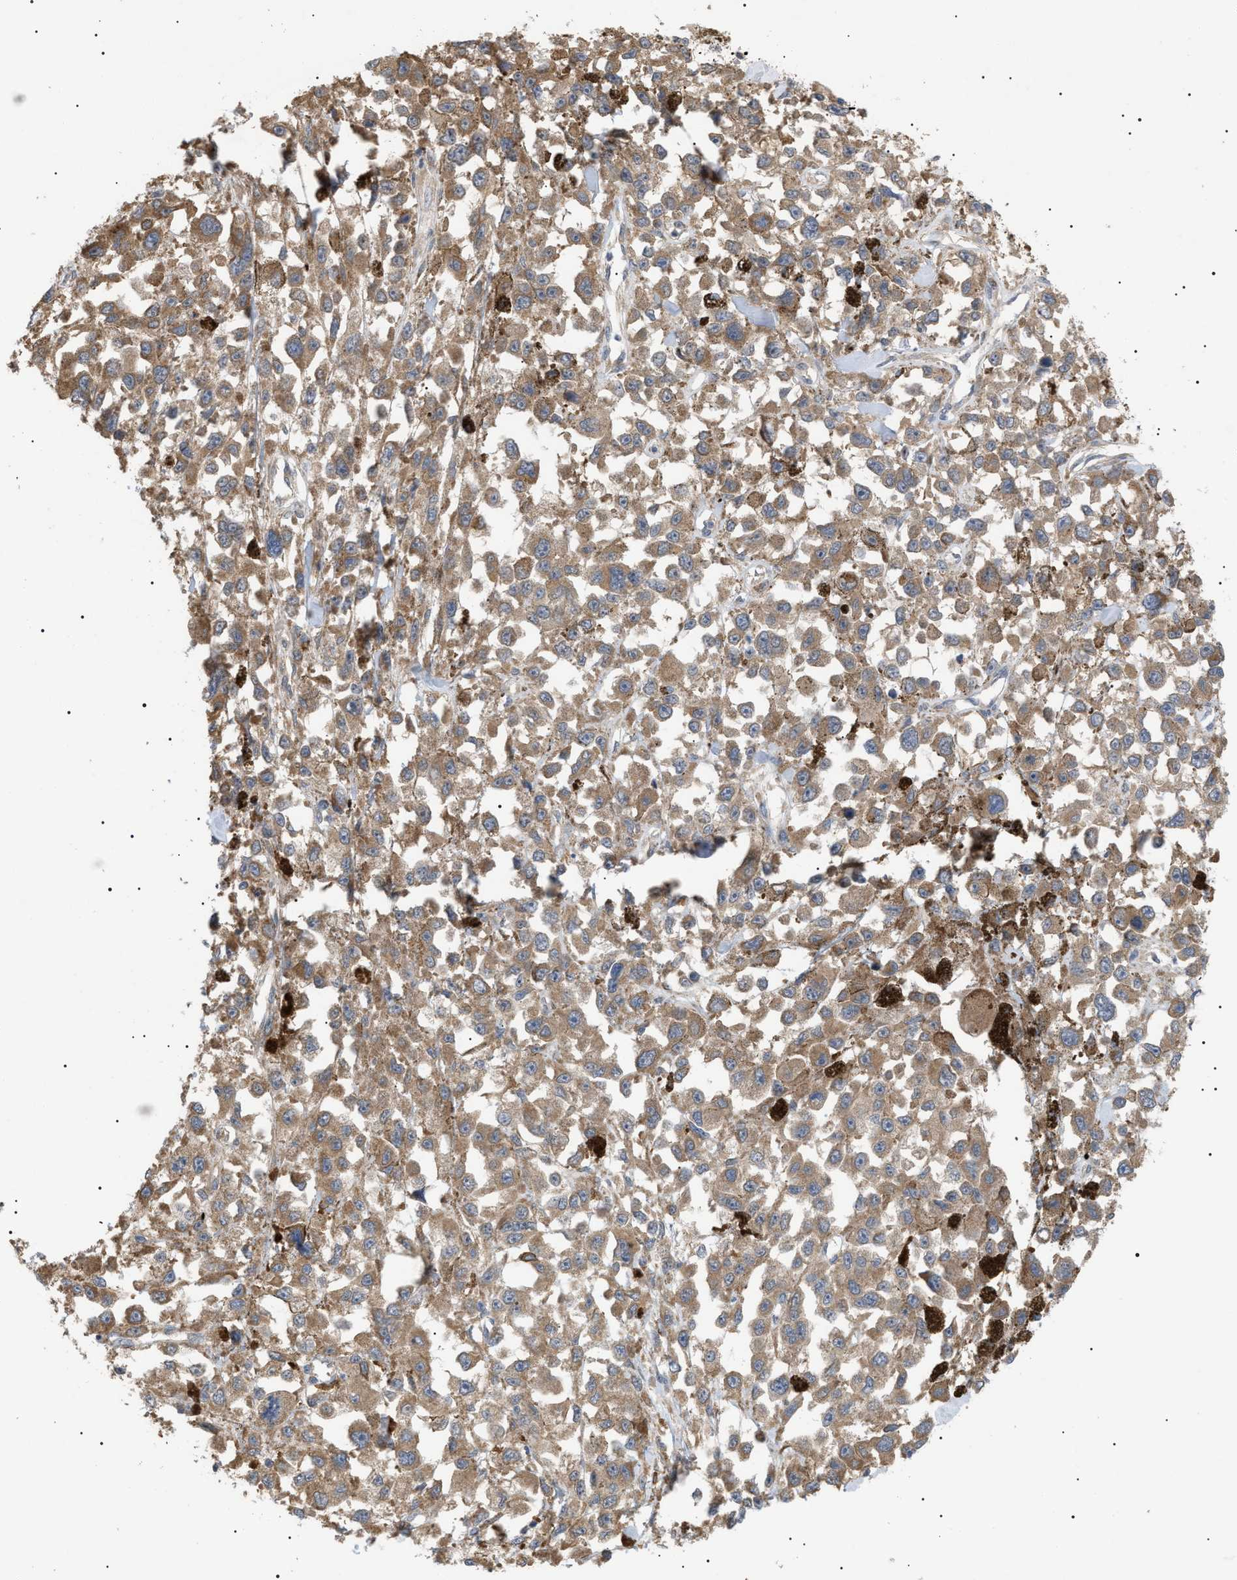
{"staining": {"intensity": "moderate", "quantity": ">75%", "location": "cytoplasmic/membranous"}, "tissue": "melanoma", "cell_type": "Tumor cells", "image_type": "cancer", "snomed": [{"axis": "morphology", "description": "Malignant melanoma, Metastatic site"}, {"axis": "topography", "description": "Lymph node"}], "caption": "The micrograph reveals staining of malignant melanoma (metastatic site), revealing moderate cytoplasmic/membranous protein staining (brown color) within tumor cells.", "gene": "IRS2", "patient": {"sex": "male", "age": 59}}